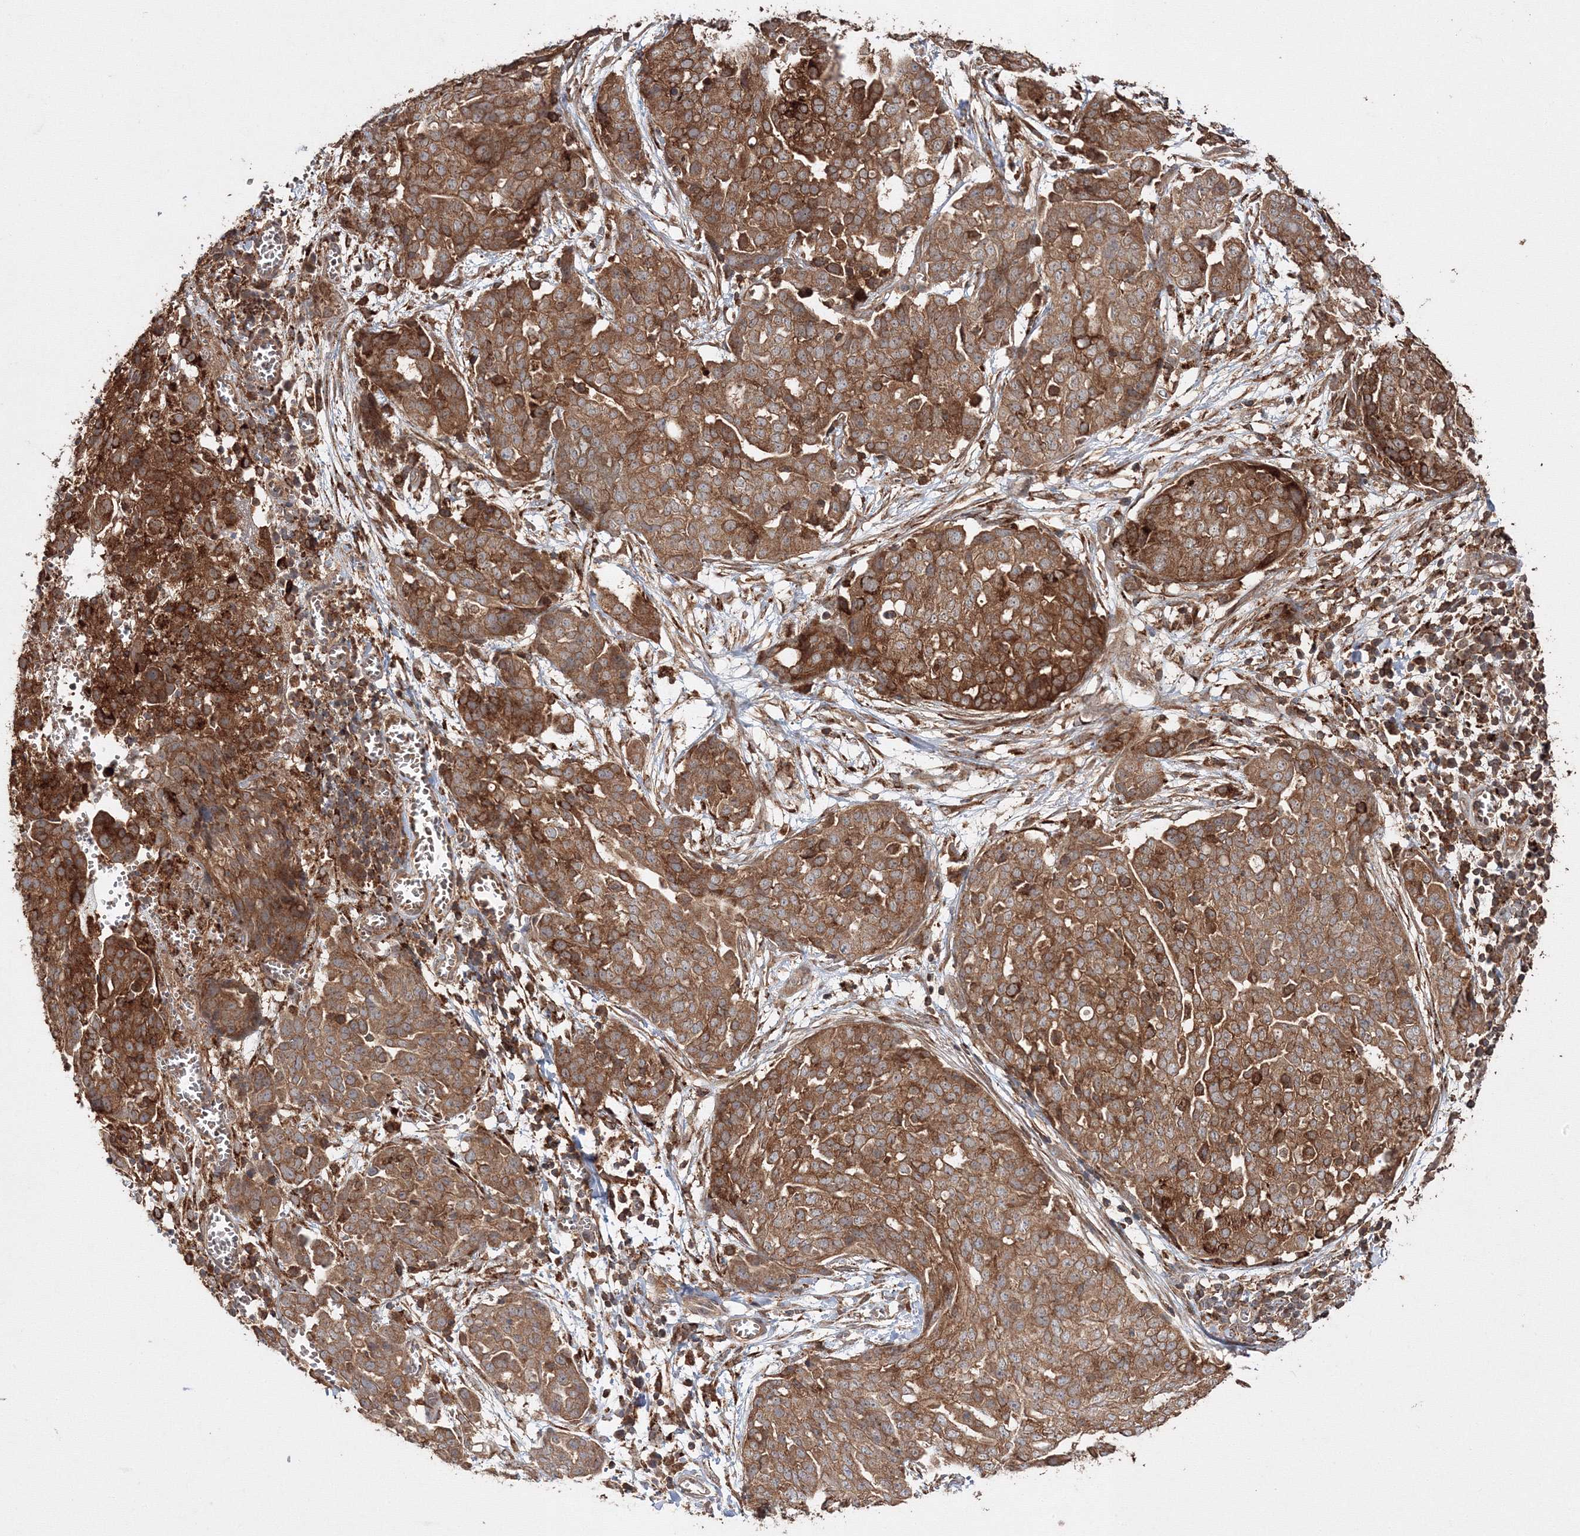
{"staining": {"intensity": "strong", "quantity": ">75%", "location": "cytoplasmic/membranous"}, "tissue": "ovarian cancer", "cell_type": "Tumor cells", "image_type": "cancer", "snomed": [{"axis": "morphology", "description": "Cystadenocarcinoma, serous, NOS"}, {"axis": "topography", "description": "Soft tissue"}, {"axis": "topography", "description": "Ovary"}], "caption": "High-magnification brightfield microscopy of ovarian cancer (serous cystadenocarcinoma) stained with DAB (3,3'-diaminobenzidine) (brown) and counterstained with hematoxylin (blue). tumor cells exhibit strong cytoplasmic/membranous expression is seen in approximately>75% of cells.", "gene": "DDO", "patient": {"sex": "female", "age": 57}}